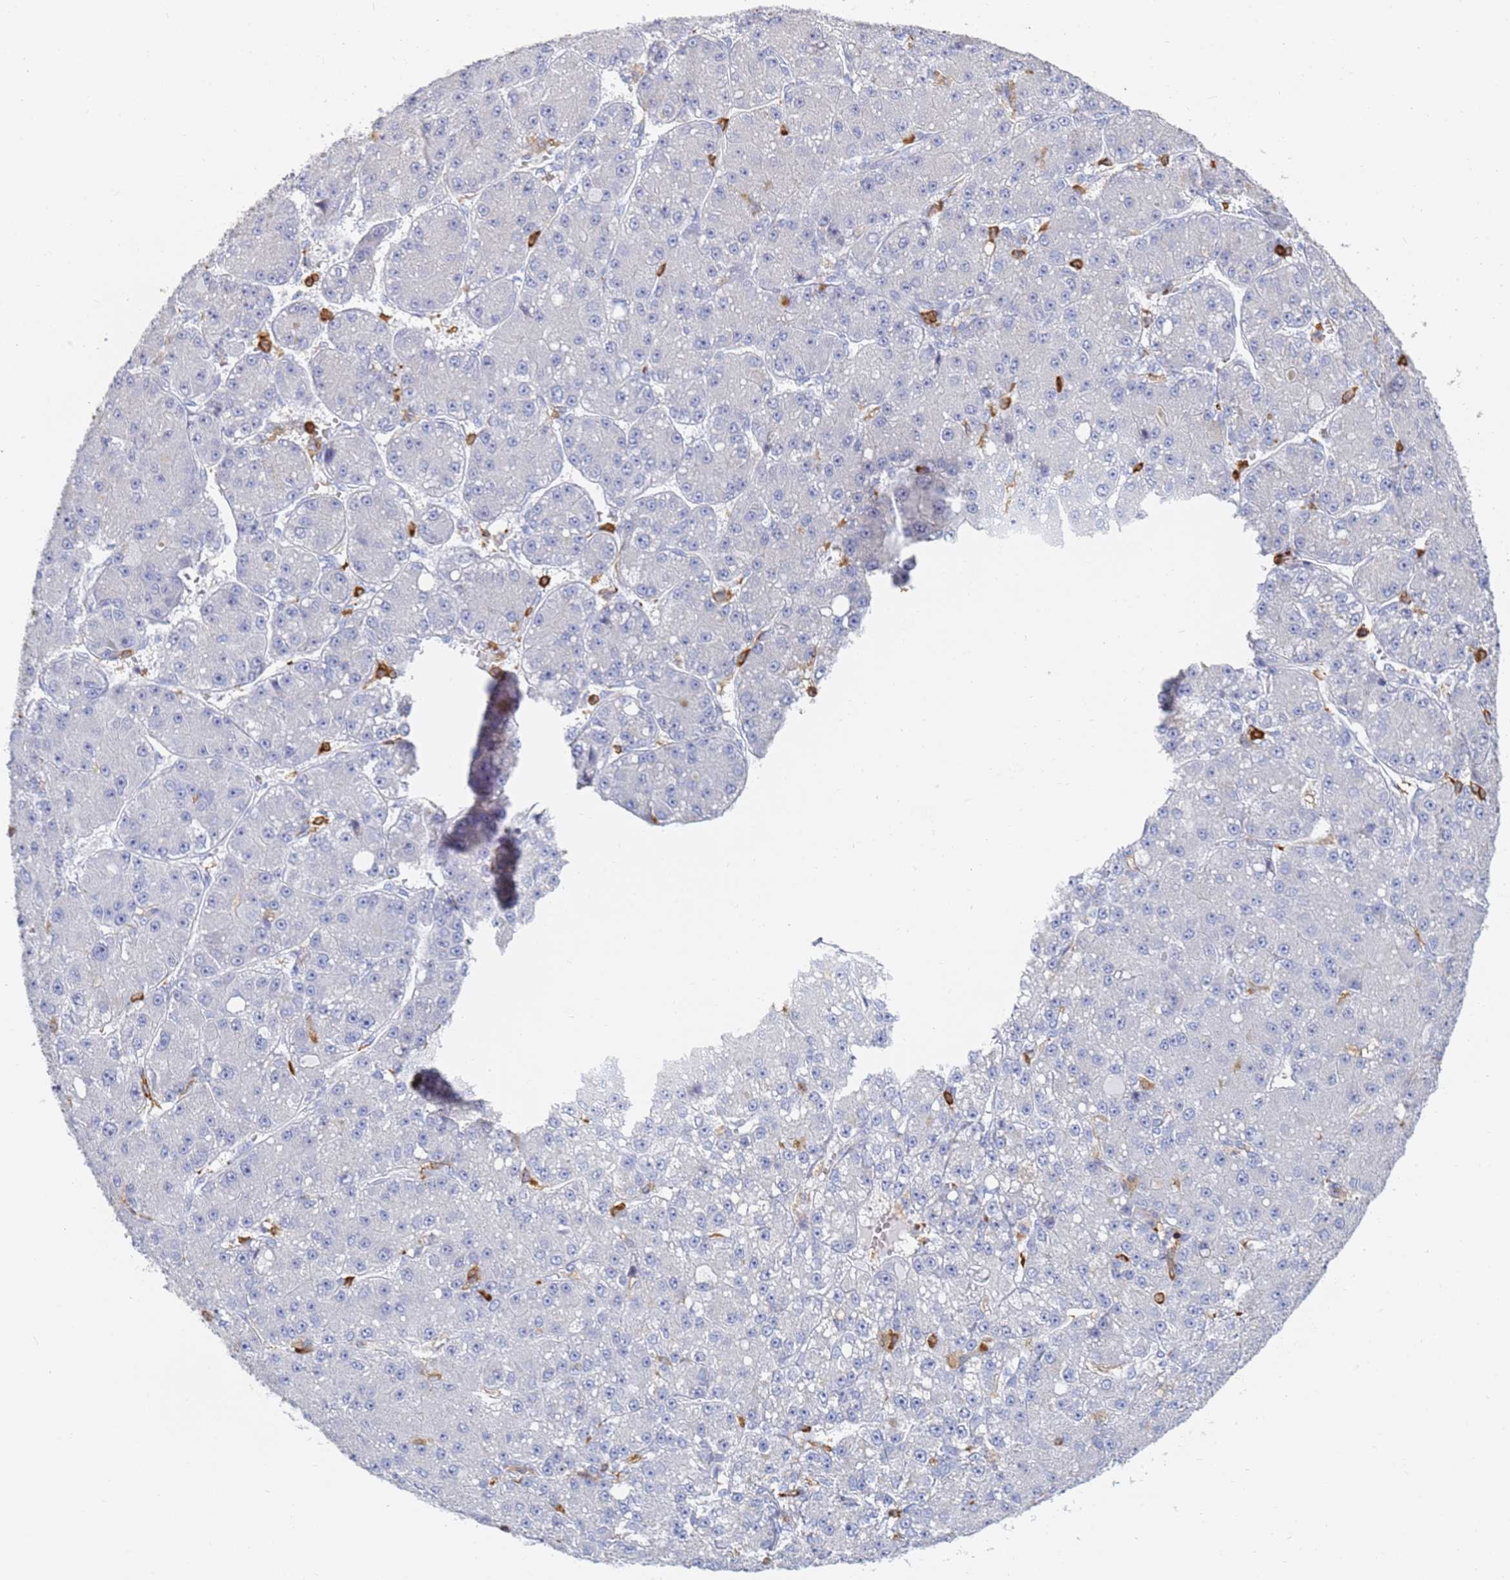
{"staining": {"intensity": "negative", "quantity": "none", "location": "none"}, "tissue": "liver cancer", "cell_type": "Tumor cells", "image_type": "cancer", "snomed": [{"axis": "morphology", "description": "Carcinoma, Hepatocellular, NOS"}, {"axis": "topography", "description": "Liver"}], "caption": "Immunohistochemistry (IHC) histopathology image of neoplastic tissue: liver cancer (hepatocellular carcinoma) stained with DAB (3,3'-diaminobenzidine) demonstrates no significant protein expression in tumor cells.", "gene": "BIN2", "patient": {"sex": "male", "age": 67}}